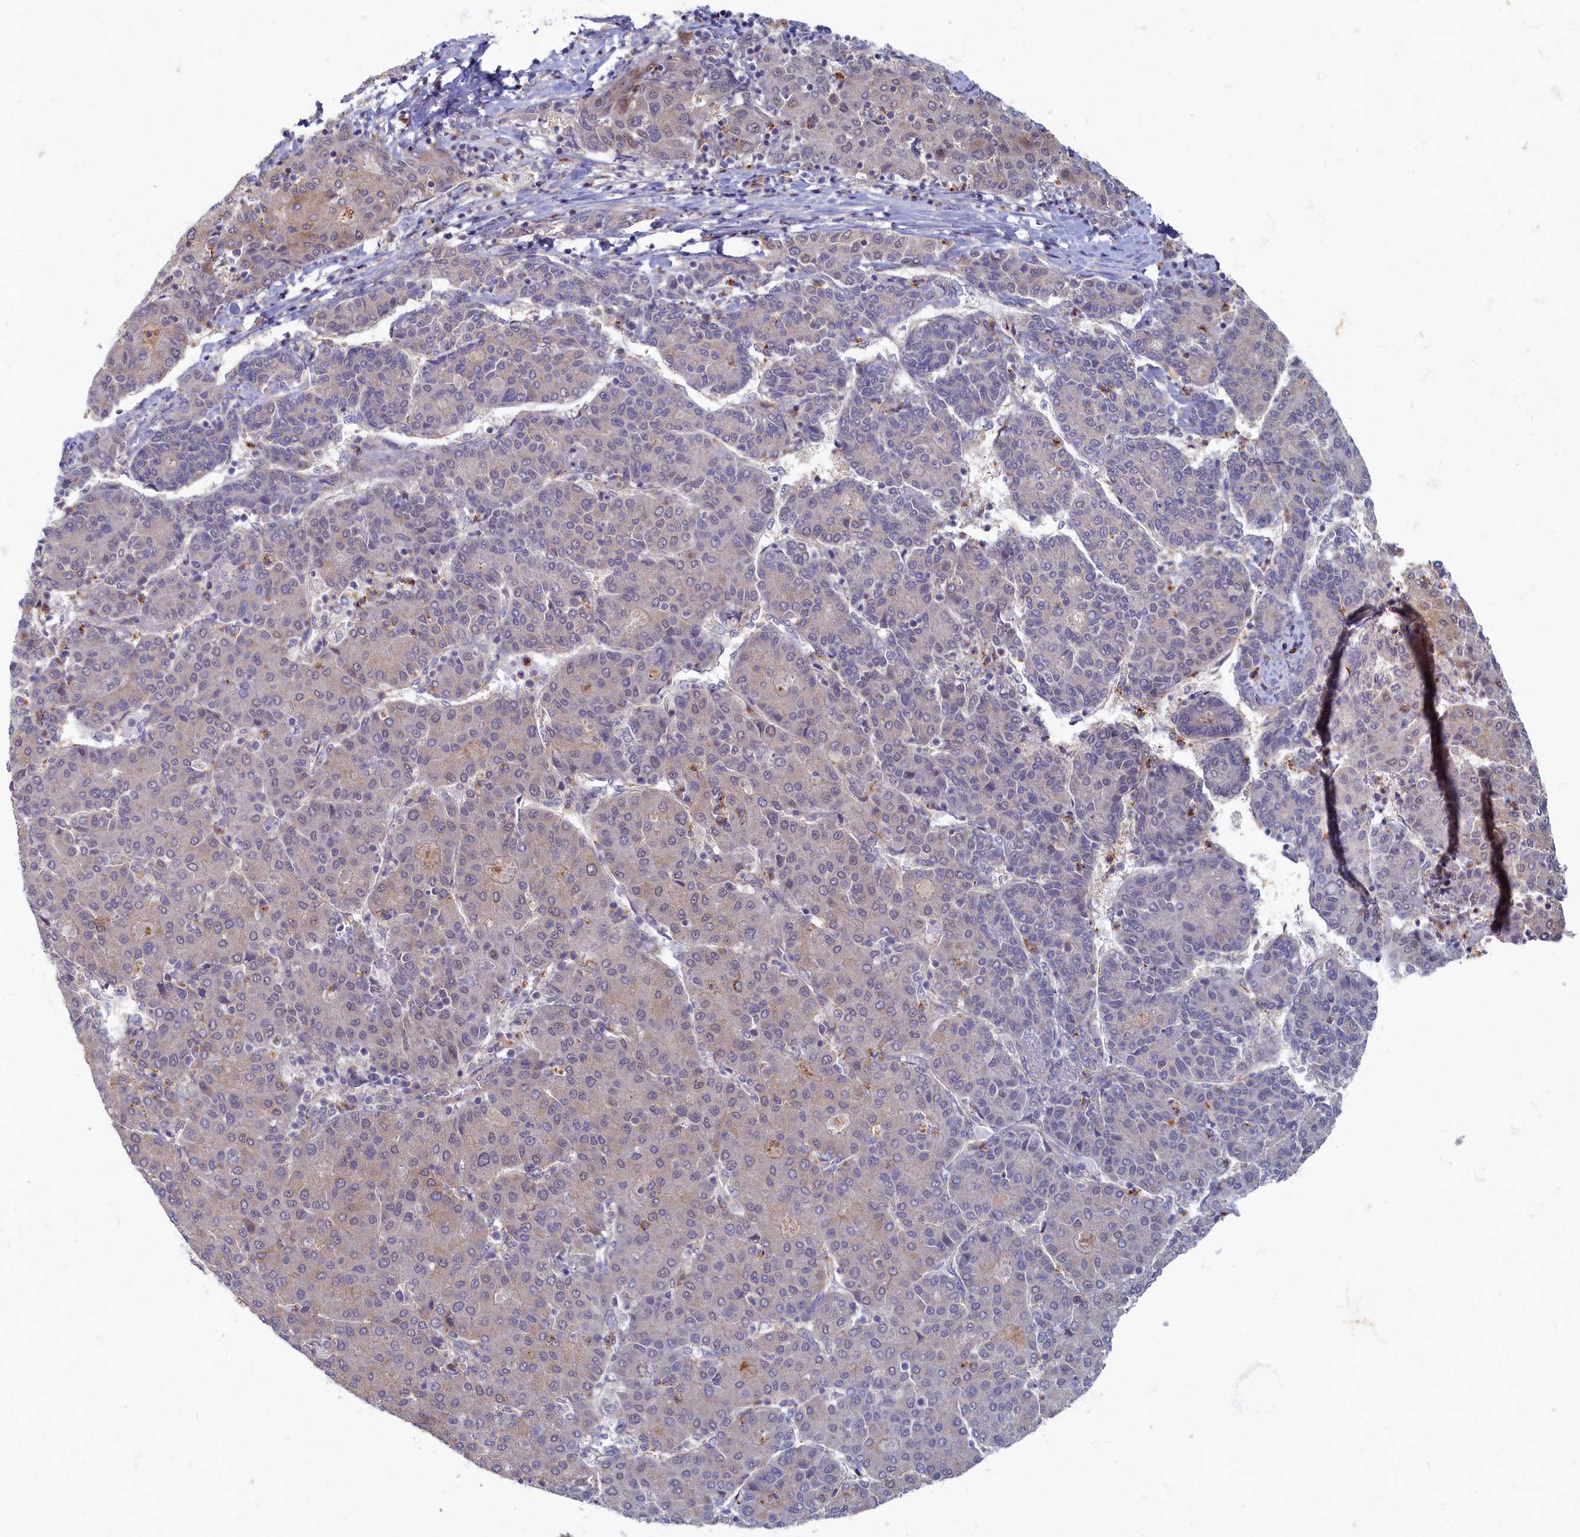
{"staining": {"intensity": "weak", "quantity": "<25%", "location": "cytoplasmic/membranous,nuclear"}, "tissue": "liver cancer", "cell_type": "Tumor cells", "image_type": "cancer", "snomed": [{"axis": "morphology", "description": "Carcinoma, Hepatocellular, NOS"}, {"axis": "topography", "description": "Liver"}], "caption": "Immunohistochemical staining of human liver cancer (hepatocellular carcinoma) exhibits no significant expression in tumor cells.", "gene": "WDR59", "patient": {"sex": "male", "age": 65}}